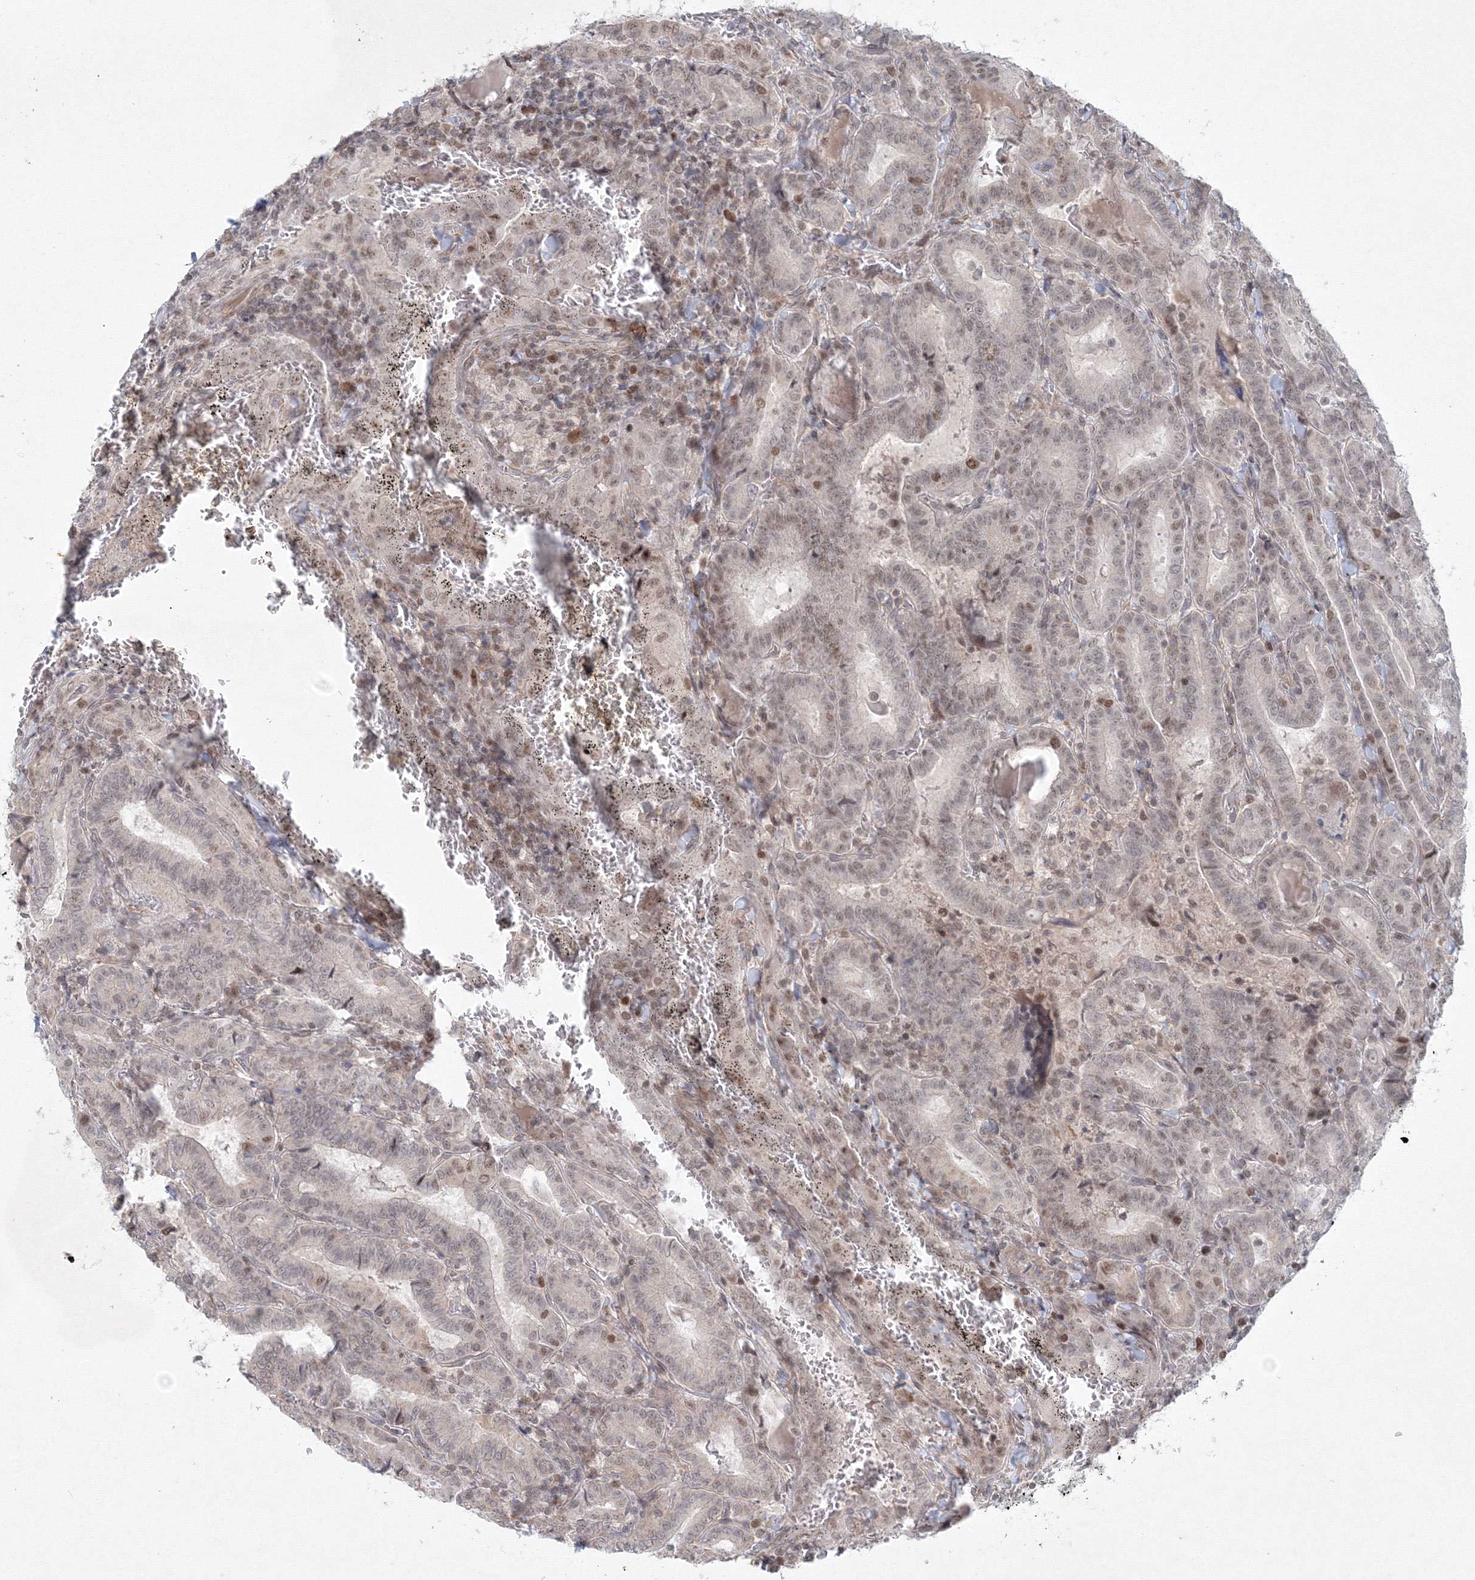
{"staining": {"intensity": "negative", "quantity": "none", "location": "none"}, "tissue": "thyroid cancer", "cell_type": "Tumor cells", "image_type": "cancer", "snomed": [{"axis": "morphology", "description": "Papillary adenocarcinoma, NOS"}, {"axis": "topography", "description": "Thyroid gland"}], "caption": "DAB immunohistochemical staining of papillary adenocarcinoma (thyroid) shows no significant positivity in tumor cells.", "gene": "KIF4A", "patient": {"sex": "female", "age": 72}}